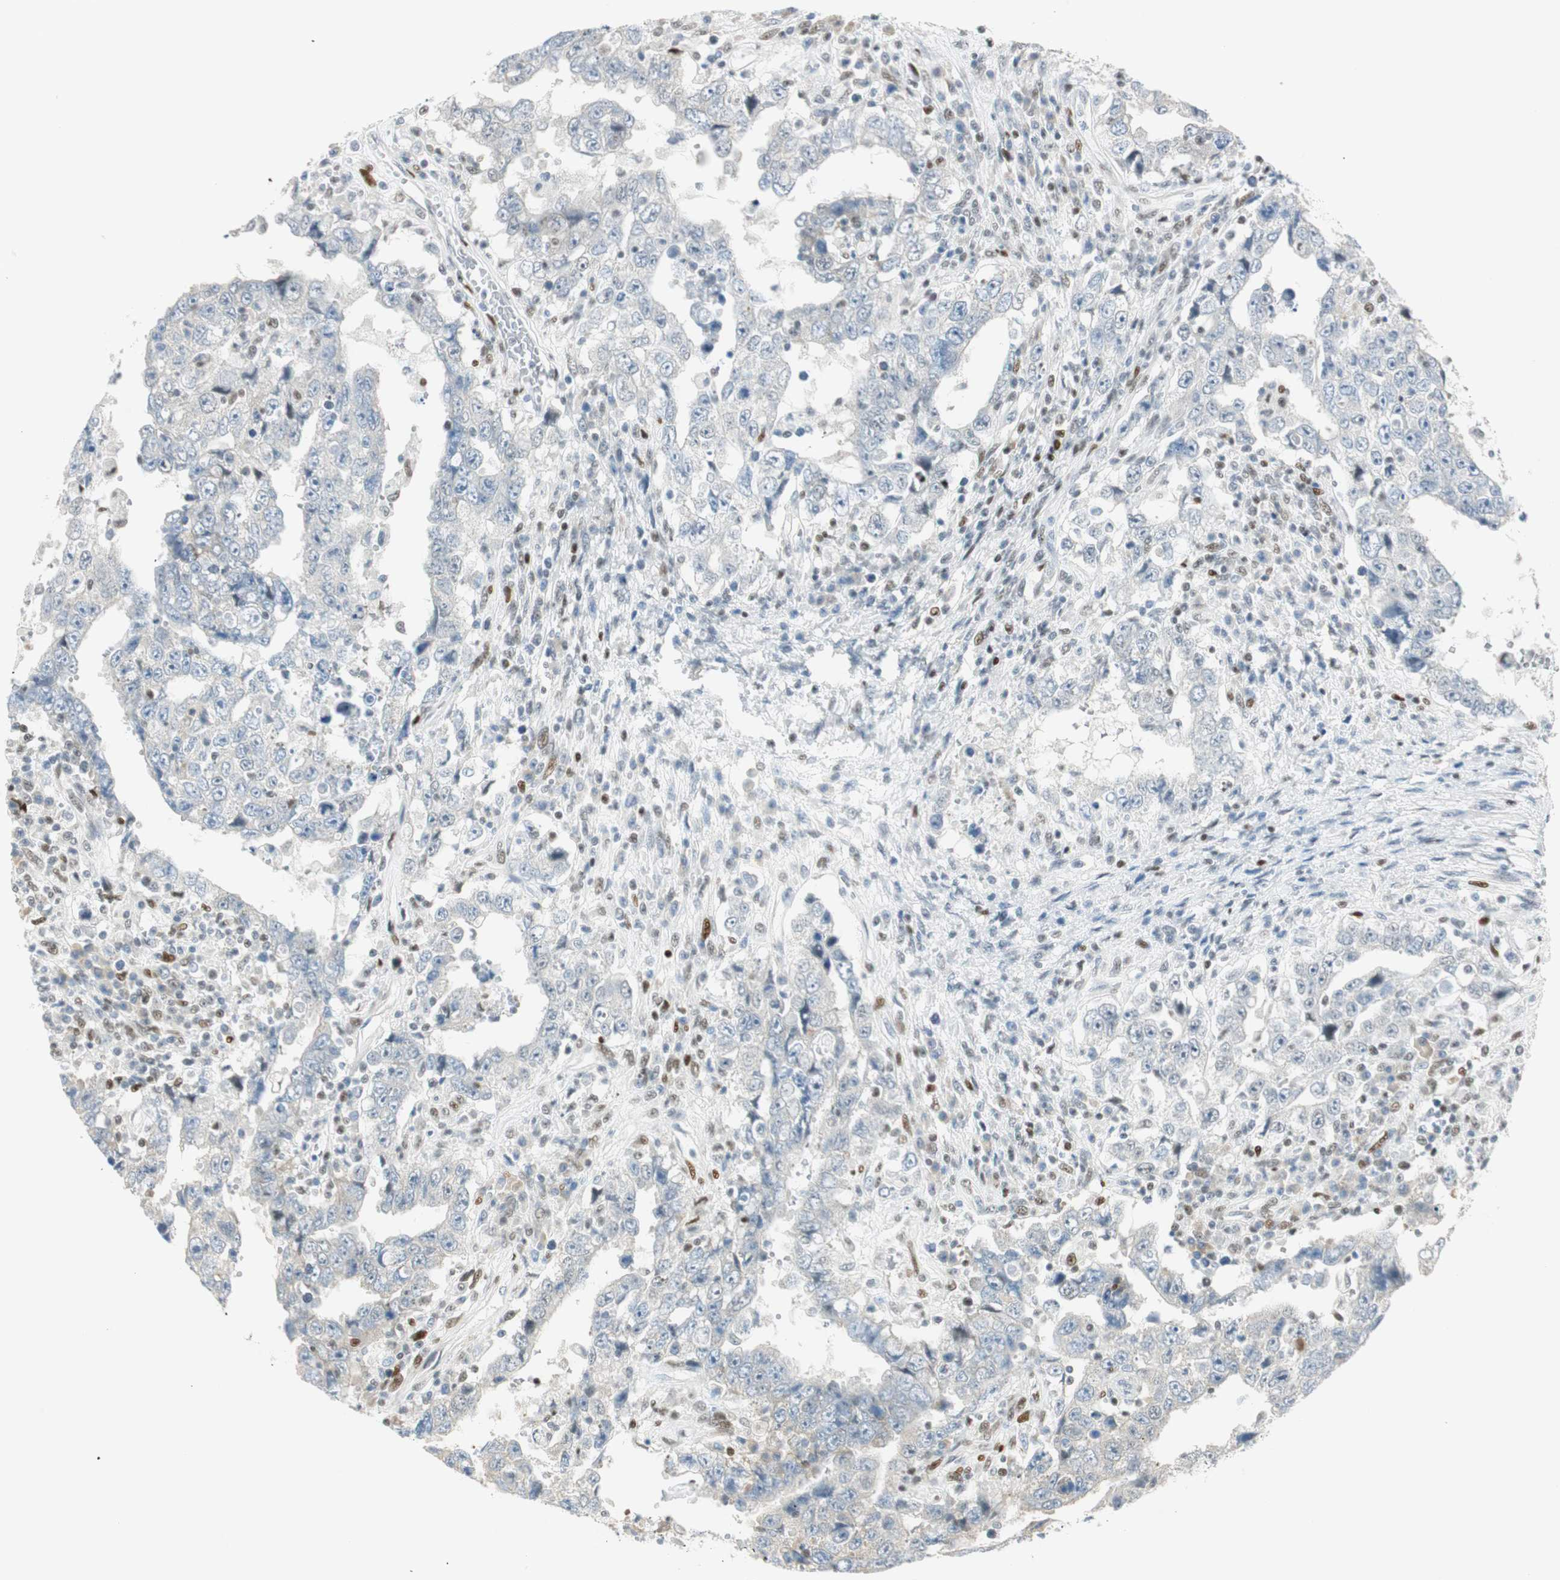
{"staining": {"intensity": "negative", "quantity": "none", "location": "none"}, "tissue": "testis cancer", "cell_type": "Tumor cells", "image_type": "cancer", "snomed": [{"axis": "morphology", "description": "Carcinoma, Embryonal, NOS"}, {"axis": "topography", "description": "Testis"}], "caption": "Embryonal carcinoma (testis) stained for a protein using IHC reveals no staining tumor cells.", "gene": "MSX2", "patient": {"sex": "male", "age": 26}}